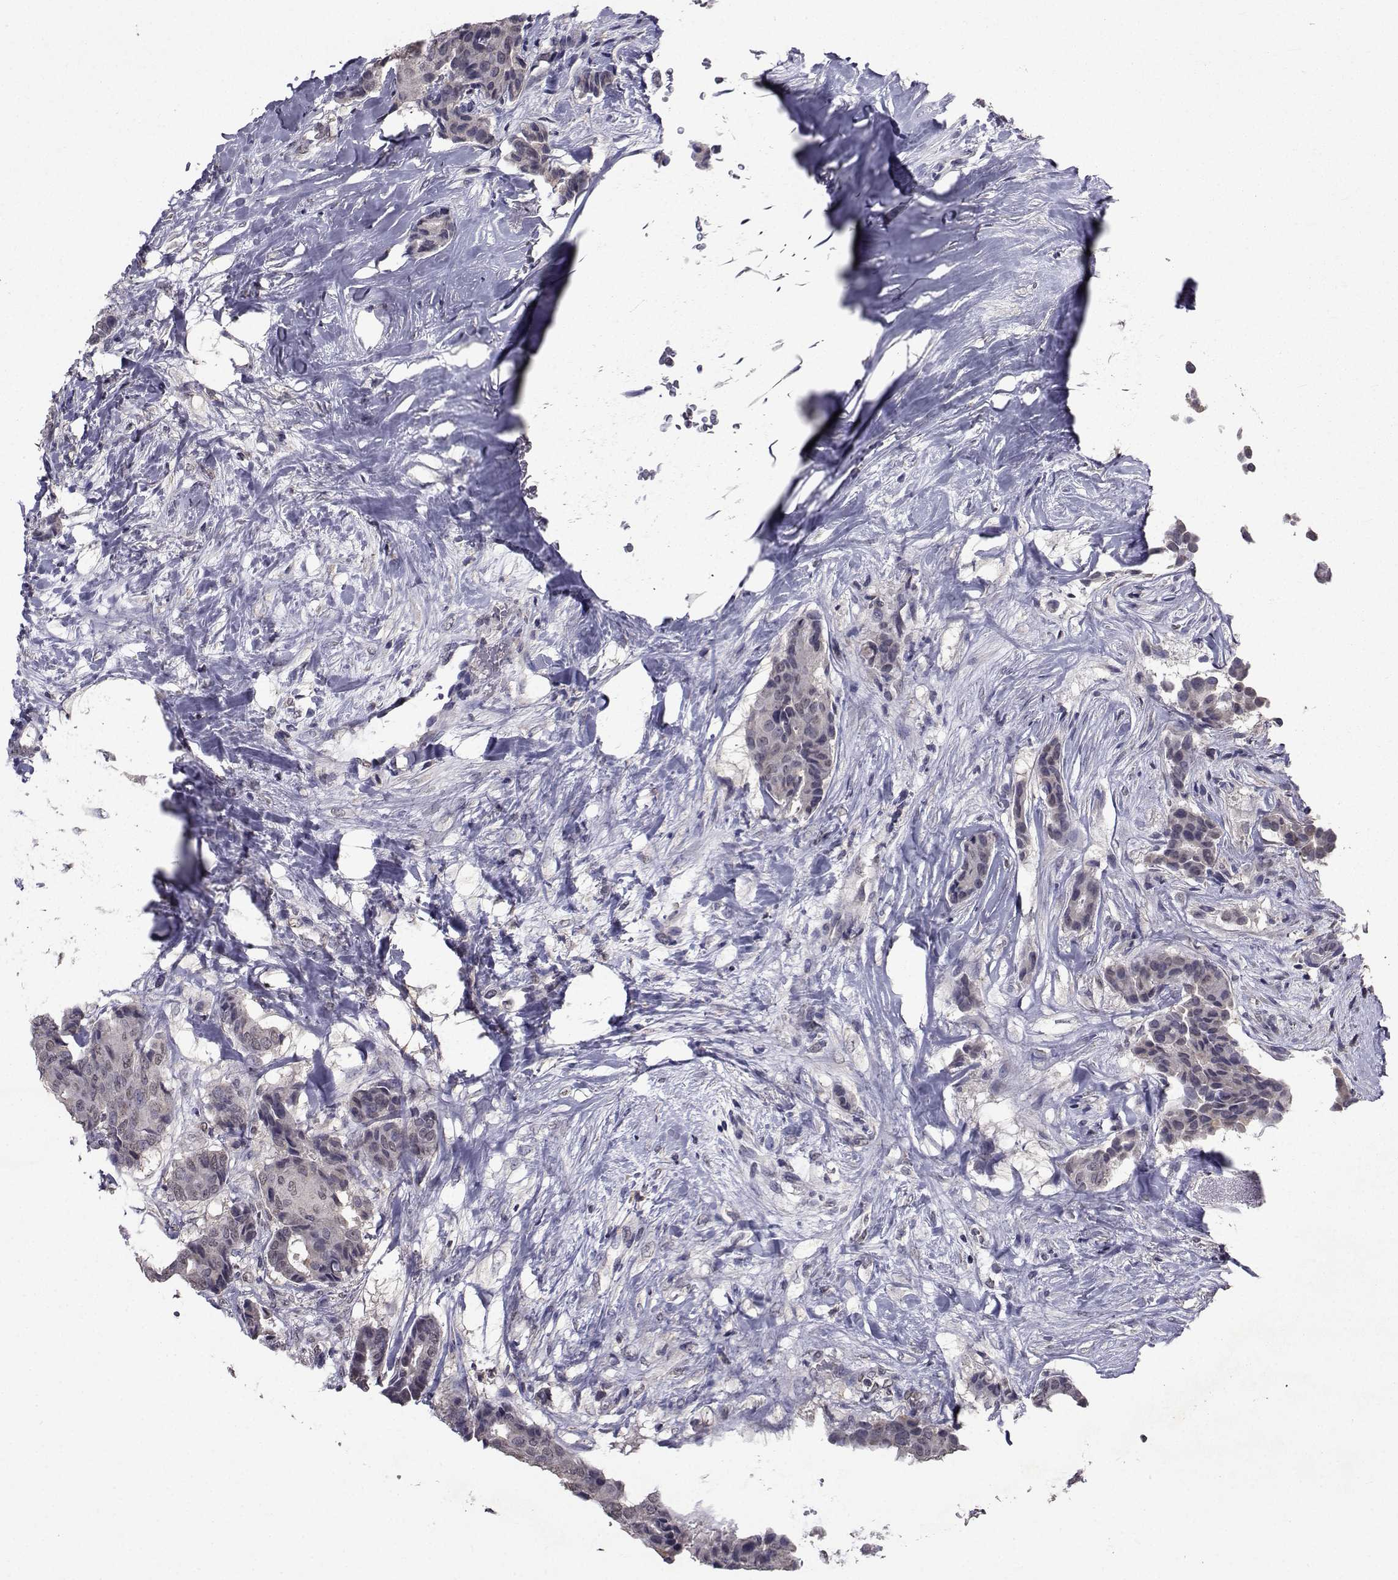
{"staining": {"intensity": "weak", "quantity": "<25%", "location": "cytoplasmic/membranous"}, "tissue": "breast cancer", "cell_type": "Tumor cells", "image_type": "cancer", "snomed": [{"axis": "morphology", "description": "Duct carcinoma"}, {"axis": "topography", "description": "Breast"}], "caption": "Immunohistochemistry histopathology image of human breast cancer (intraductal carcinoma) stained for a protein (brown), which exhibits no positivity in tumor cells. Nuclei are stained in blue.", "gene": "CYP2S1", "patient": {"sex": "female", "age": 75}}